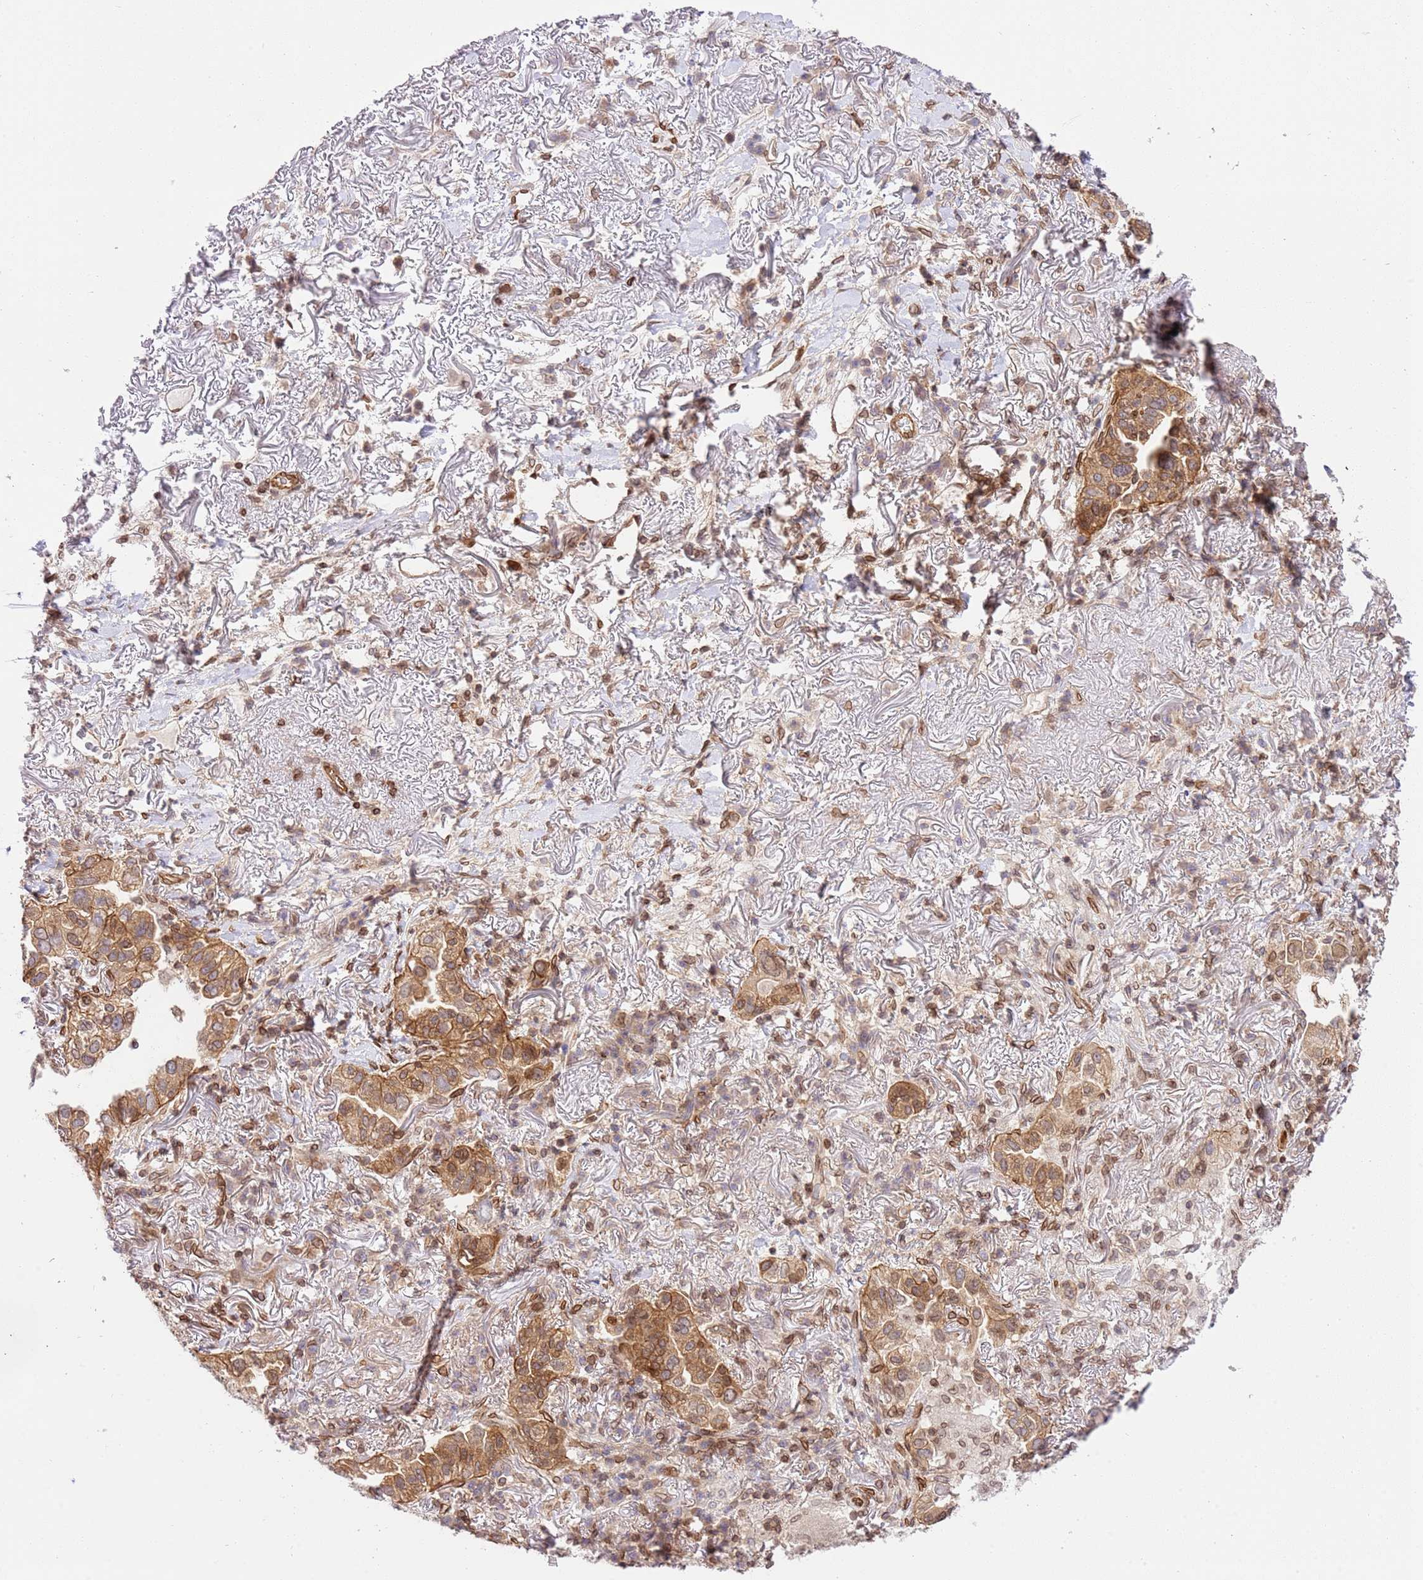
{"staining": {"intensity": "moderate", "quantity": ">75%", "location": "cytoplasmic/membranous,nuclear"}, "tissue": "lung cancer", "cell_type": "Tumor cells", "image_type": "cancer", "snomed": [{"axis": "morphology", "description": "Adenocarcinoma, NOS"}, {"axis": "topography", "description": "Lung"}], "caption": "A high-resolution photomicrograph shows IHC staining of lung adenocarcinoma, which exhibits moderate cytoplasmic/membranous and nuclear staining in about >75% of tumor cells.", "gene": "TRIM37", "patient": {"sex": "female", "age": 69}}